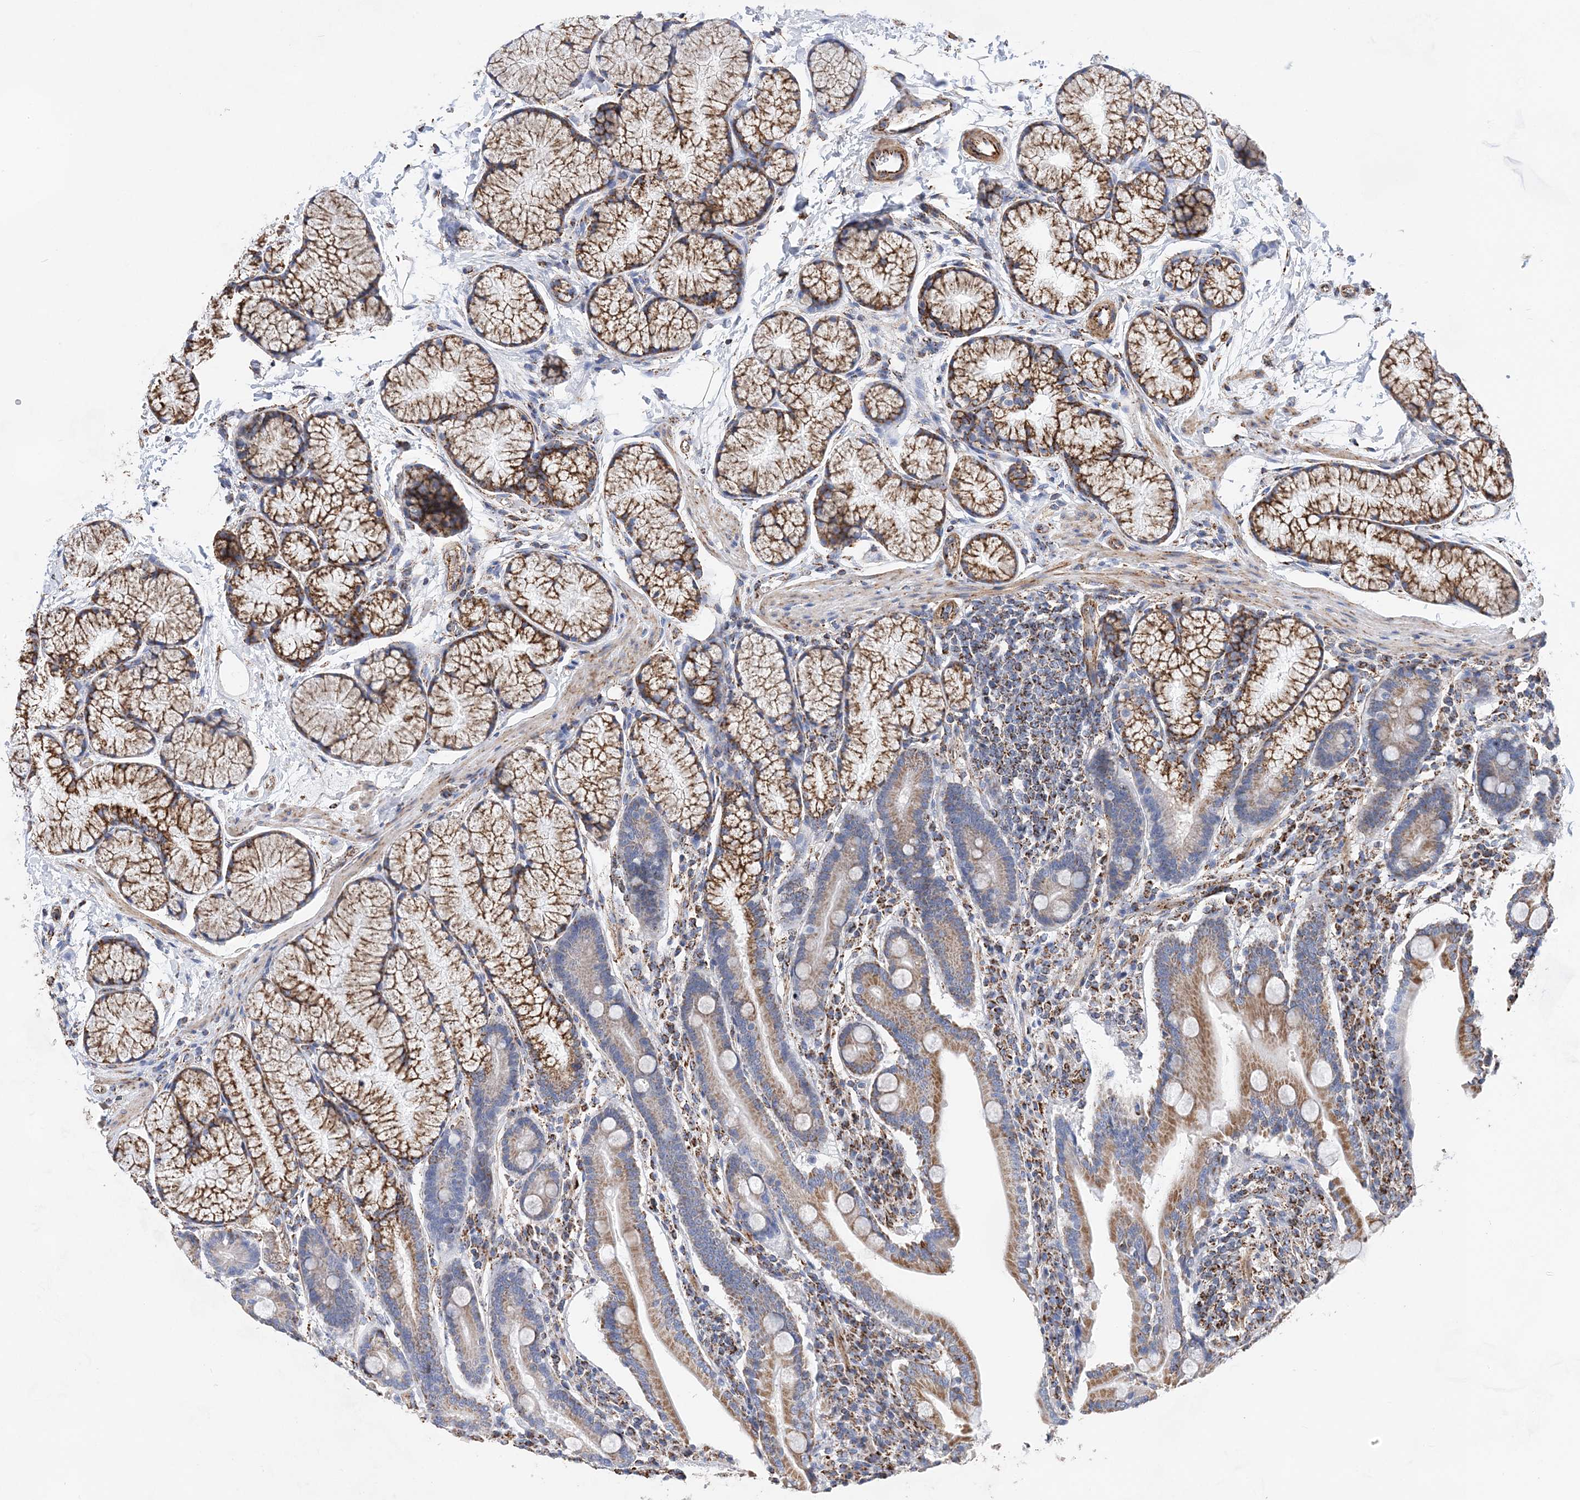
{"staining": {"intensity": "moderate", "quantity": ">75%", "location": "cytoplasmic/membranous"}, "tissue": "duodenum", "cell_type": "Glandular cells", "image_type": "normal", "snomed": [{"axis": "morphology", "description": "Normal tissue, NOS"}, {"axis": "topography", "description": "Duodenum"}], "caption": "DAB (3,3'-diaminobenzidine) immunohistochemical staining of normal human duodenum displays moderate cytoplasmic/membranous protein expression in about >75% of glandular cells. The staining is performed using DAB (3,3'-diaminobenzidine) brown chromogen to label protein expression. The nuclei are counter-stained blue using hematoxylin.", "gene": "ACOT9", "patient": {"sex": "male", "age": 35}}